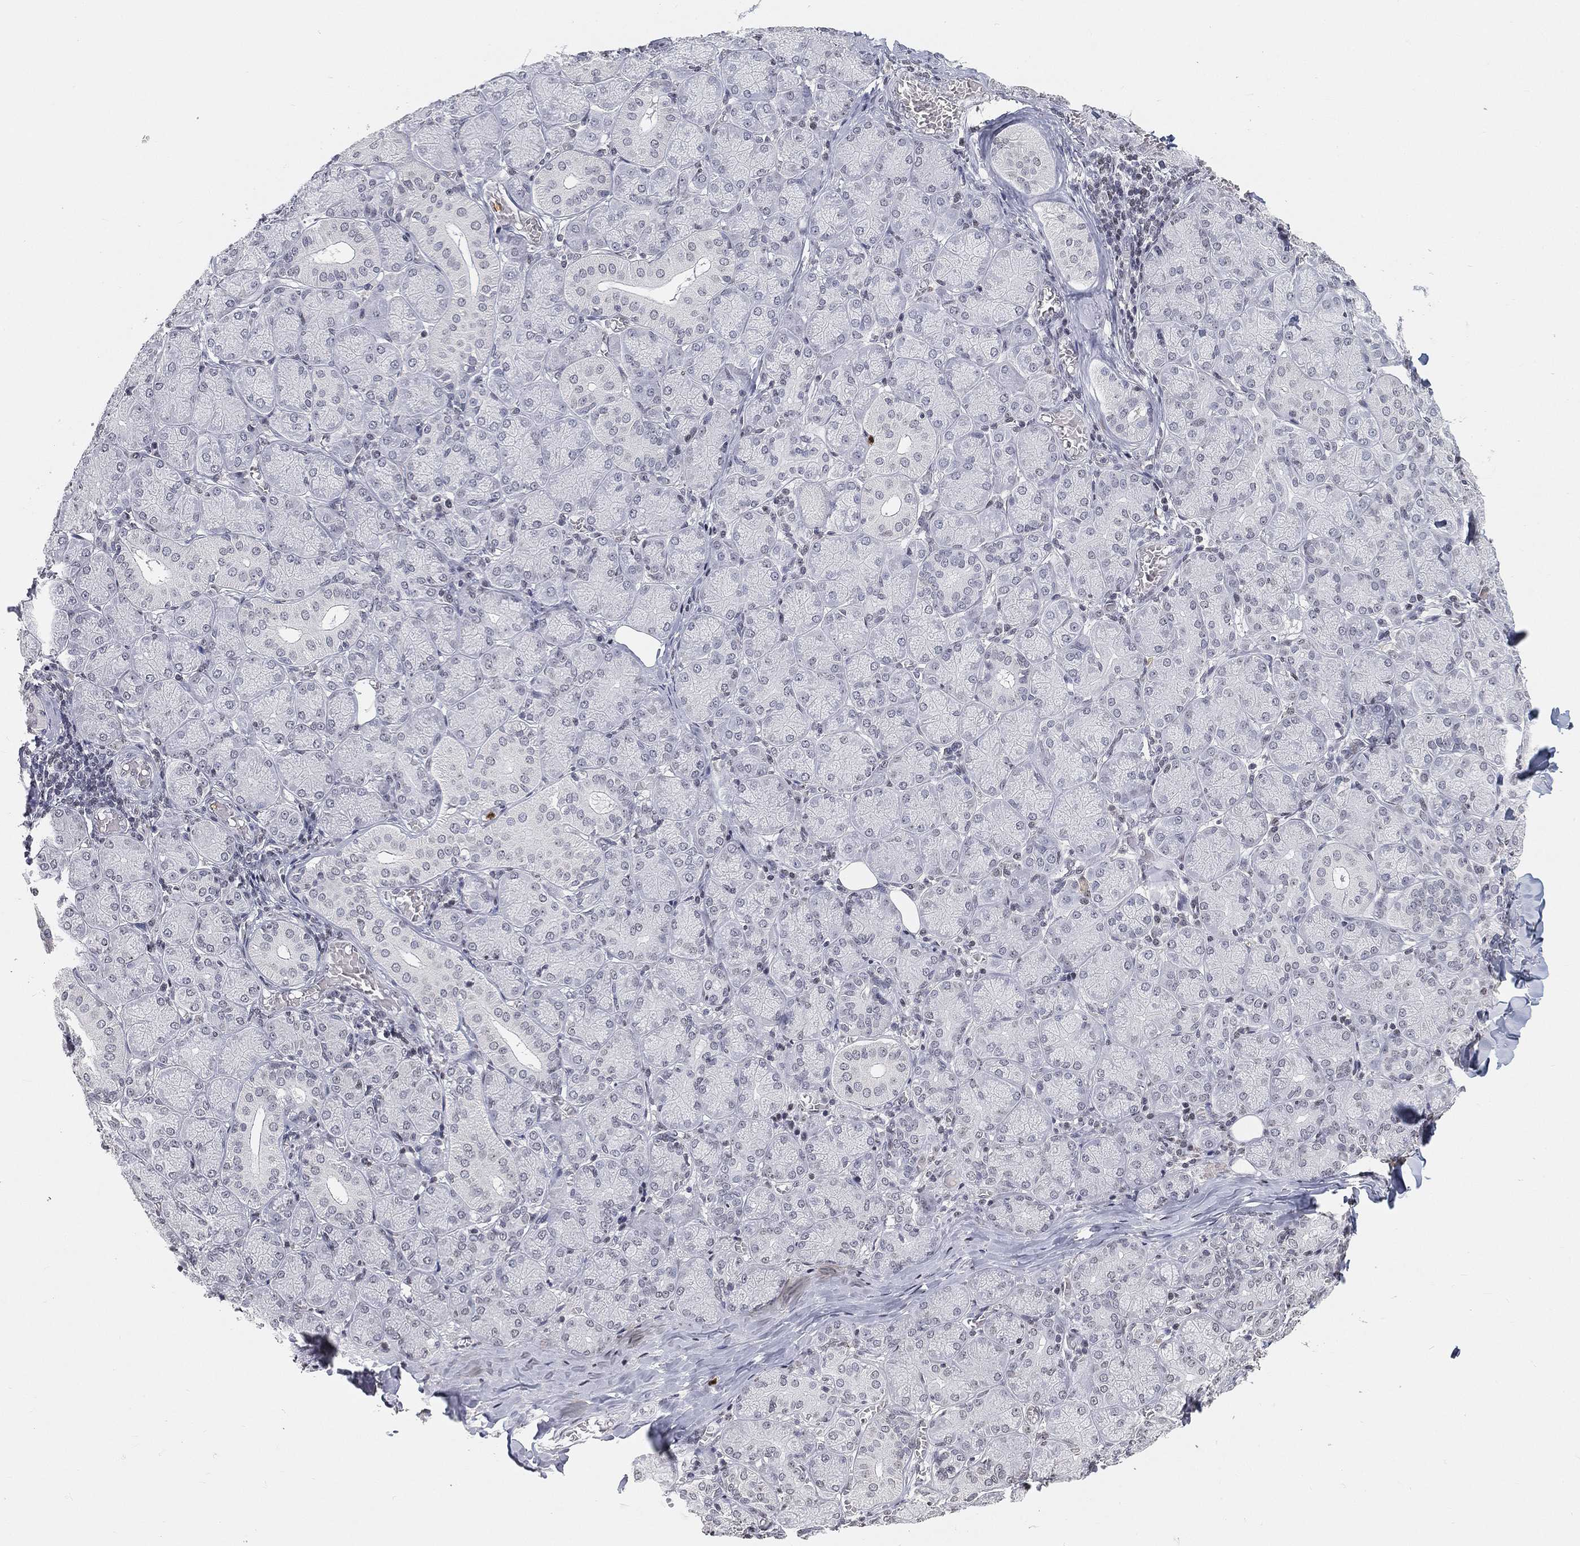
{"staining": {"intensity": "negative", "quantity": "none", "location": "none"}, "tissue": "salivary gland", "cell_type": "Glandular cells", "image_type": "normal", "snomed": [{"axis": "morphology", "description": "Normal tissue, NOS"}, {"axis": "topography", "description": "Salivary gland"}, {"axis": "topography", "description": "Peripheral nerve tissue"}], "caption": "Glandular cells are negative for brown protein staining in unremarkable salivary gland. (Brightfield microscopy of DAB immunohistochemistry (IHC) at high magnification).", "gene": "ARG1", "patient": {"sex": "female", "age": 24}}